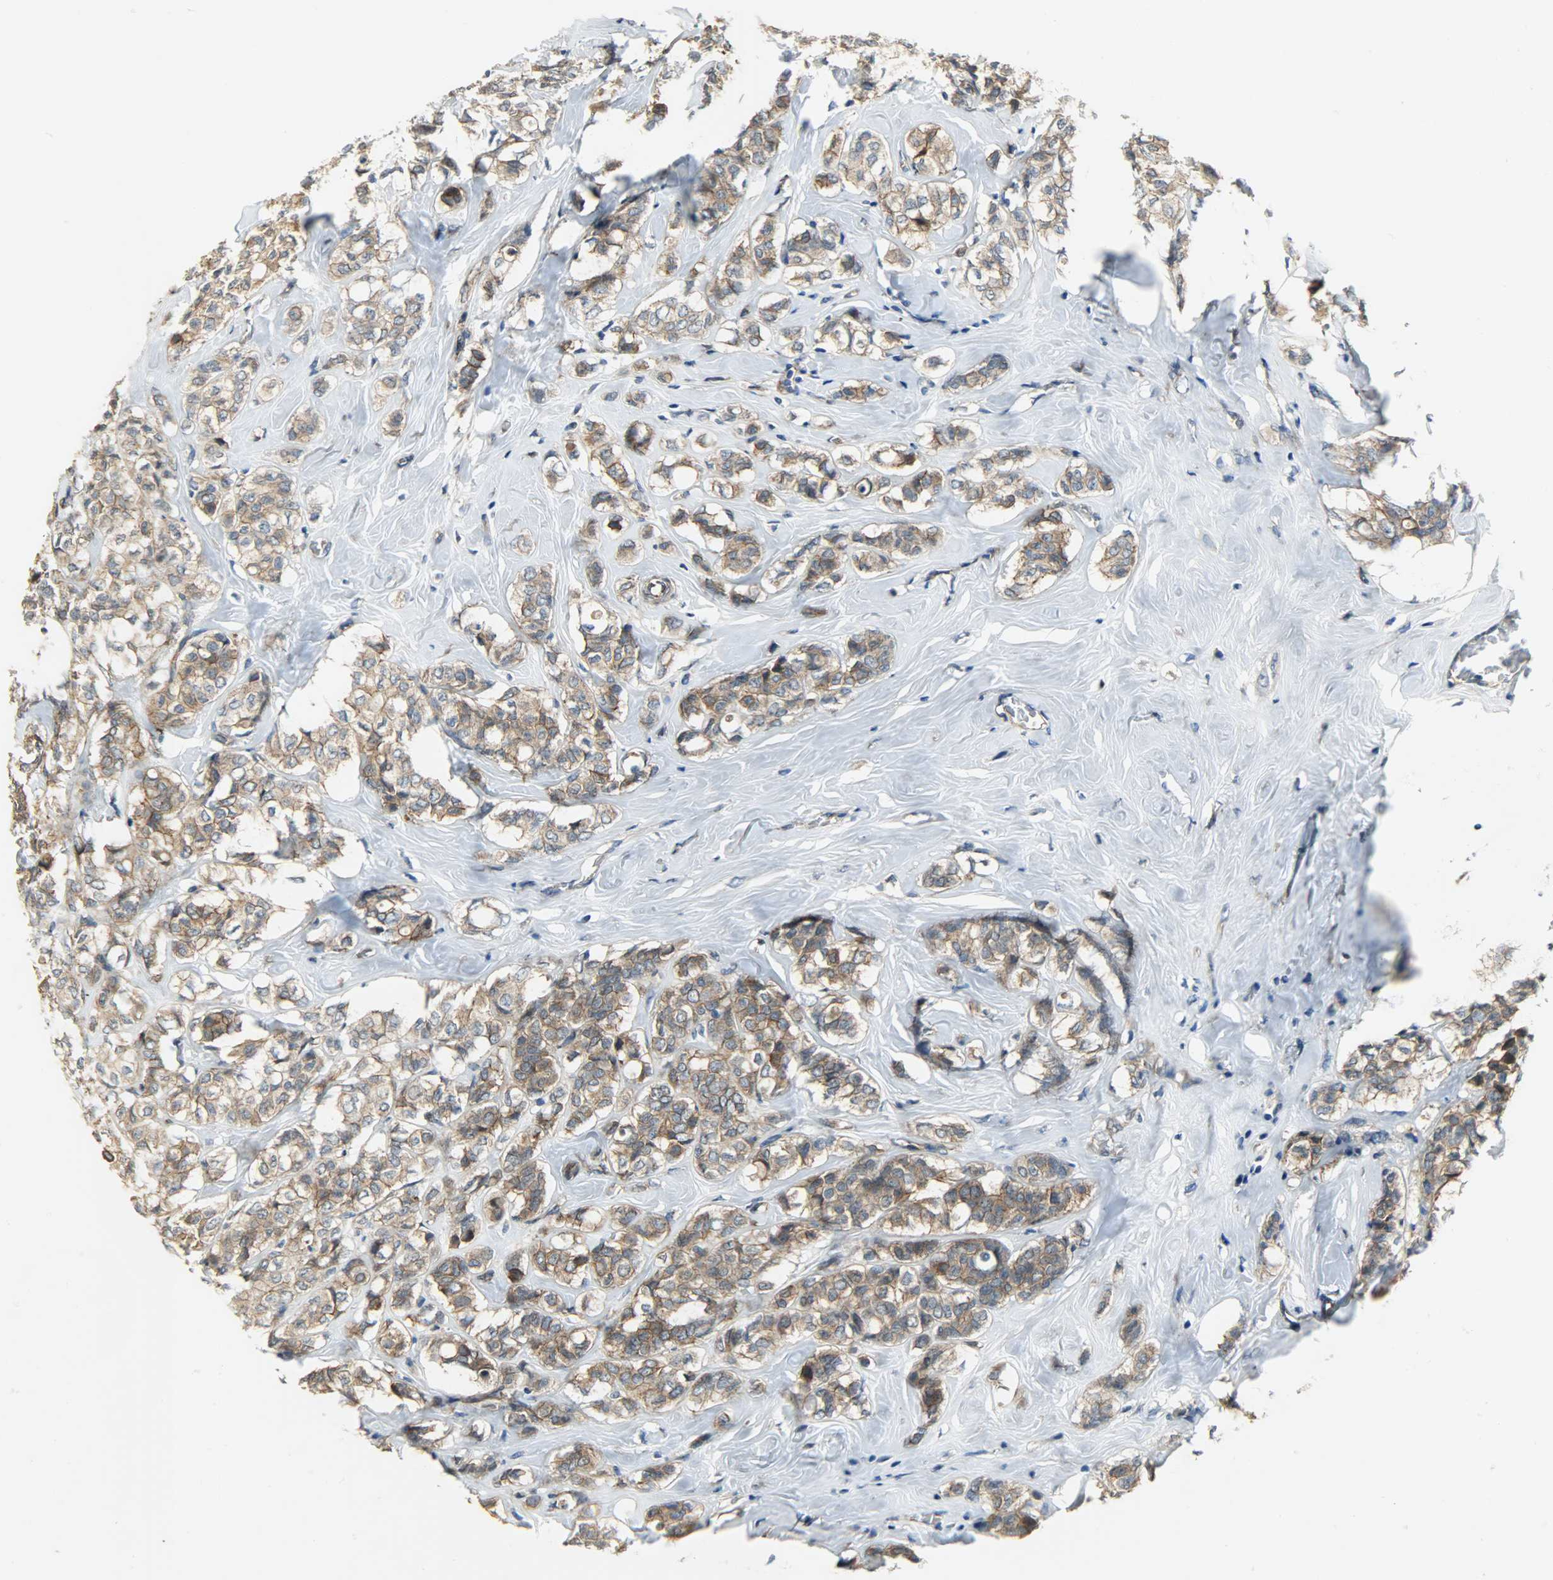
{"staining": {"intensity": "moderate", "quantity": ">75%", "location": "cytoplasmic/membranous"}, "tissue": "breast cancer", "cell_type": "Tumor cells", "image_type": "cancer", "snomed": [{"axis": "morphology", "description": "Lobular carcinoma"}, {"axis": "topography", "description": "Breast"}], "caption": "DAB (3,3'-diaminobenzidine) immunohistochemical staining of lobular carcinoma (breast) reveals moderate cytoplasmic/membranous protein positivity in approximately >75% of tumor cells.", "gene": "KIAA1217", "patient": {"sex": "female", "age": 60}}